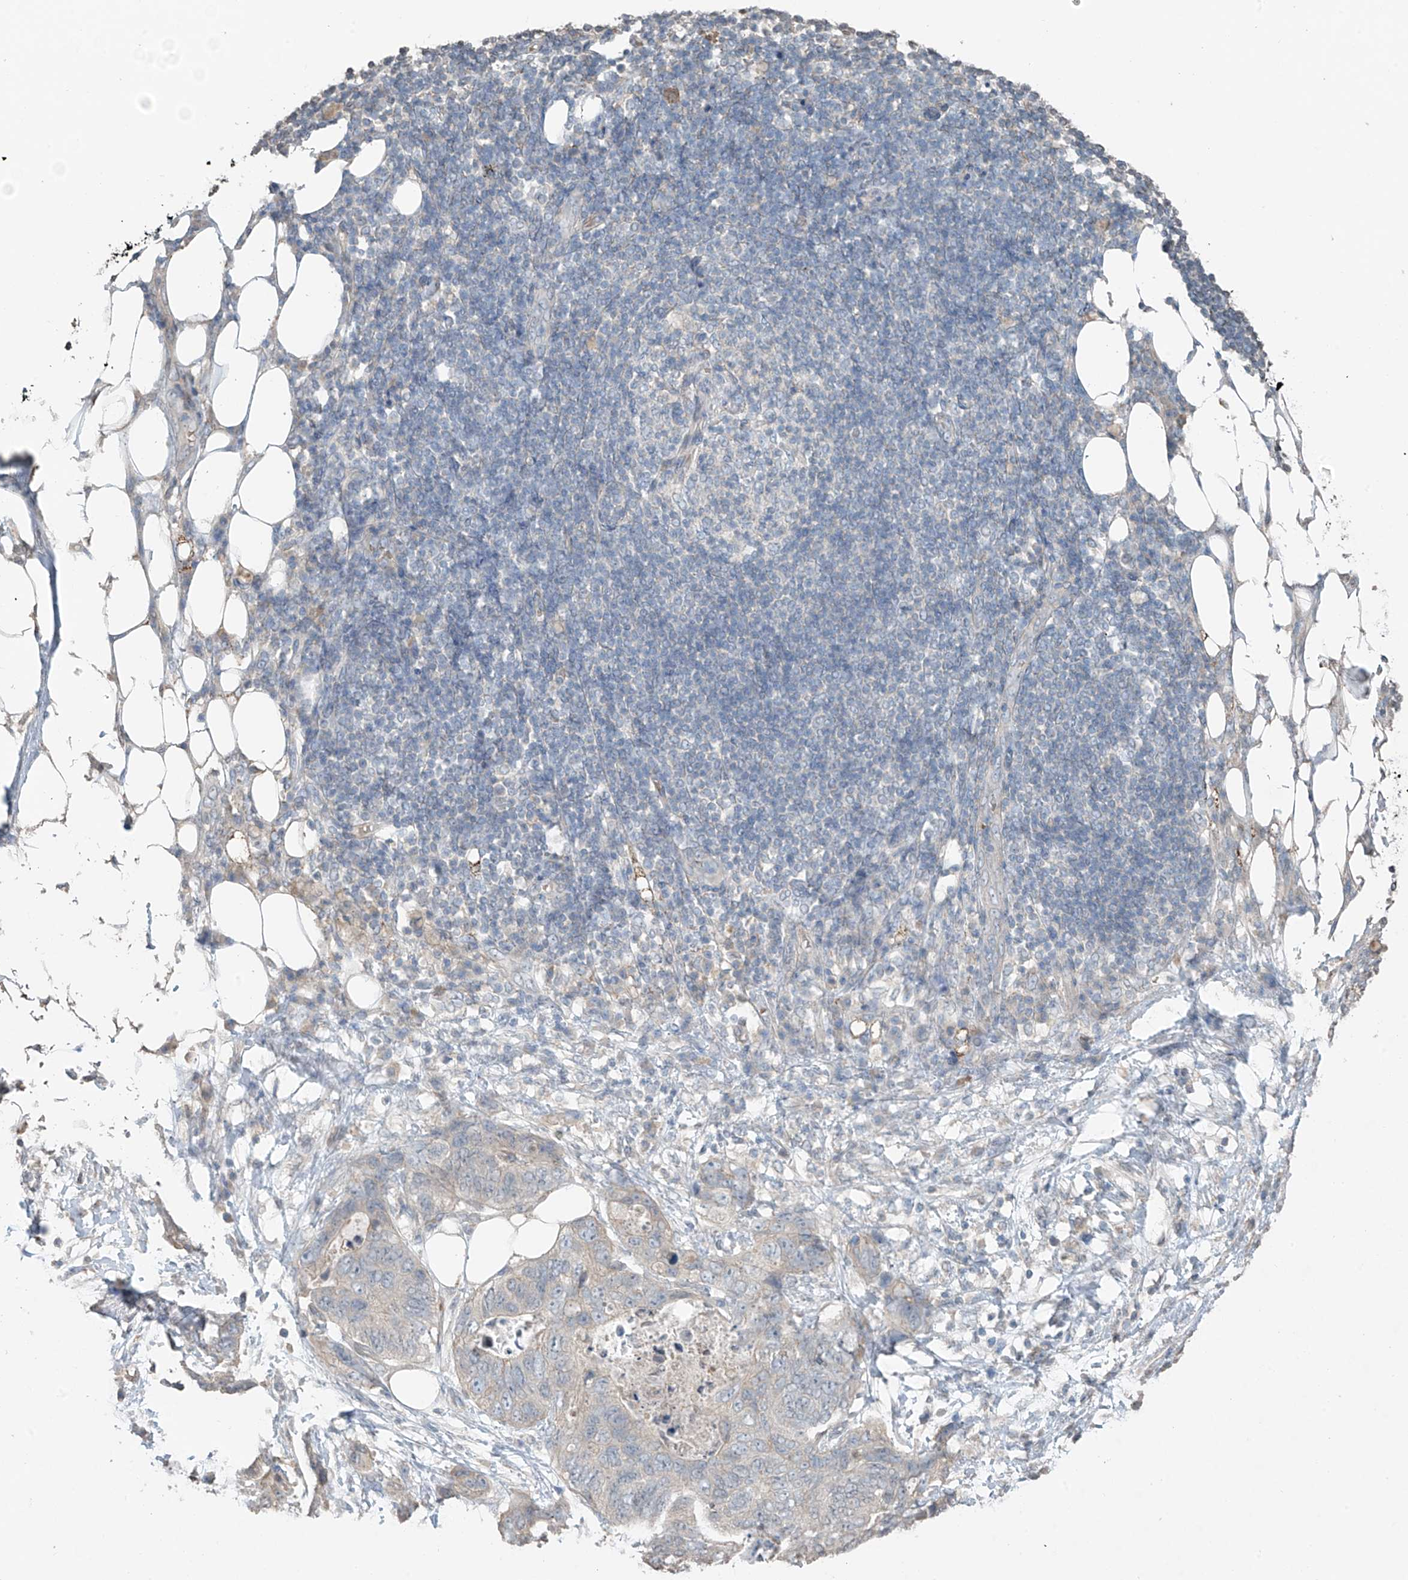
{"staining": {"intensity": "negative", "quantity": "none", "location": "none"}, "tissue": "stomach cancer", "cell_type": "Tumor cells", "image_type": "cancer", "snomed": [{"axis": "morphology", "description": "Adenocarcinoma, NOS"}, {"axis": "topography", "description": "Stomach"}], "caption": "IHC of human adenocarcinoma (stomach) reveals no expression in tumor cells.", "gene": "HOXA11", "patient": {"sex": "female", "age": 89}}